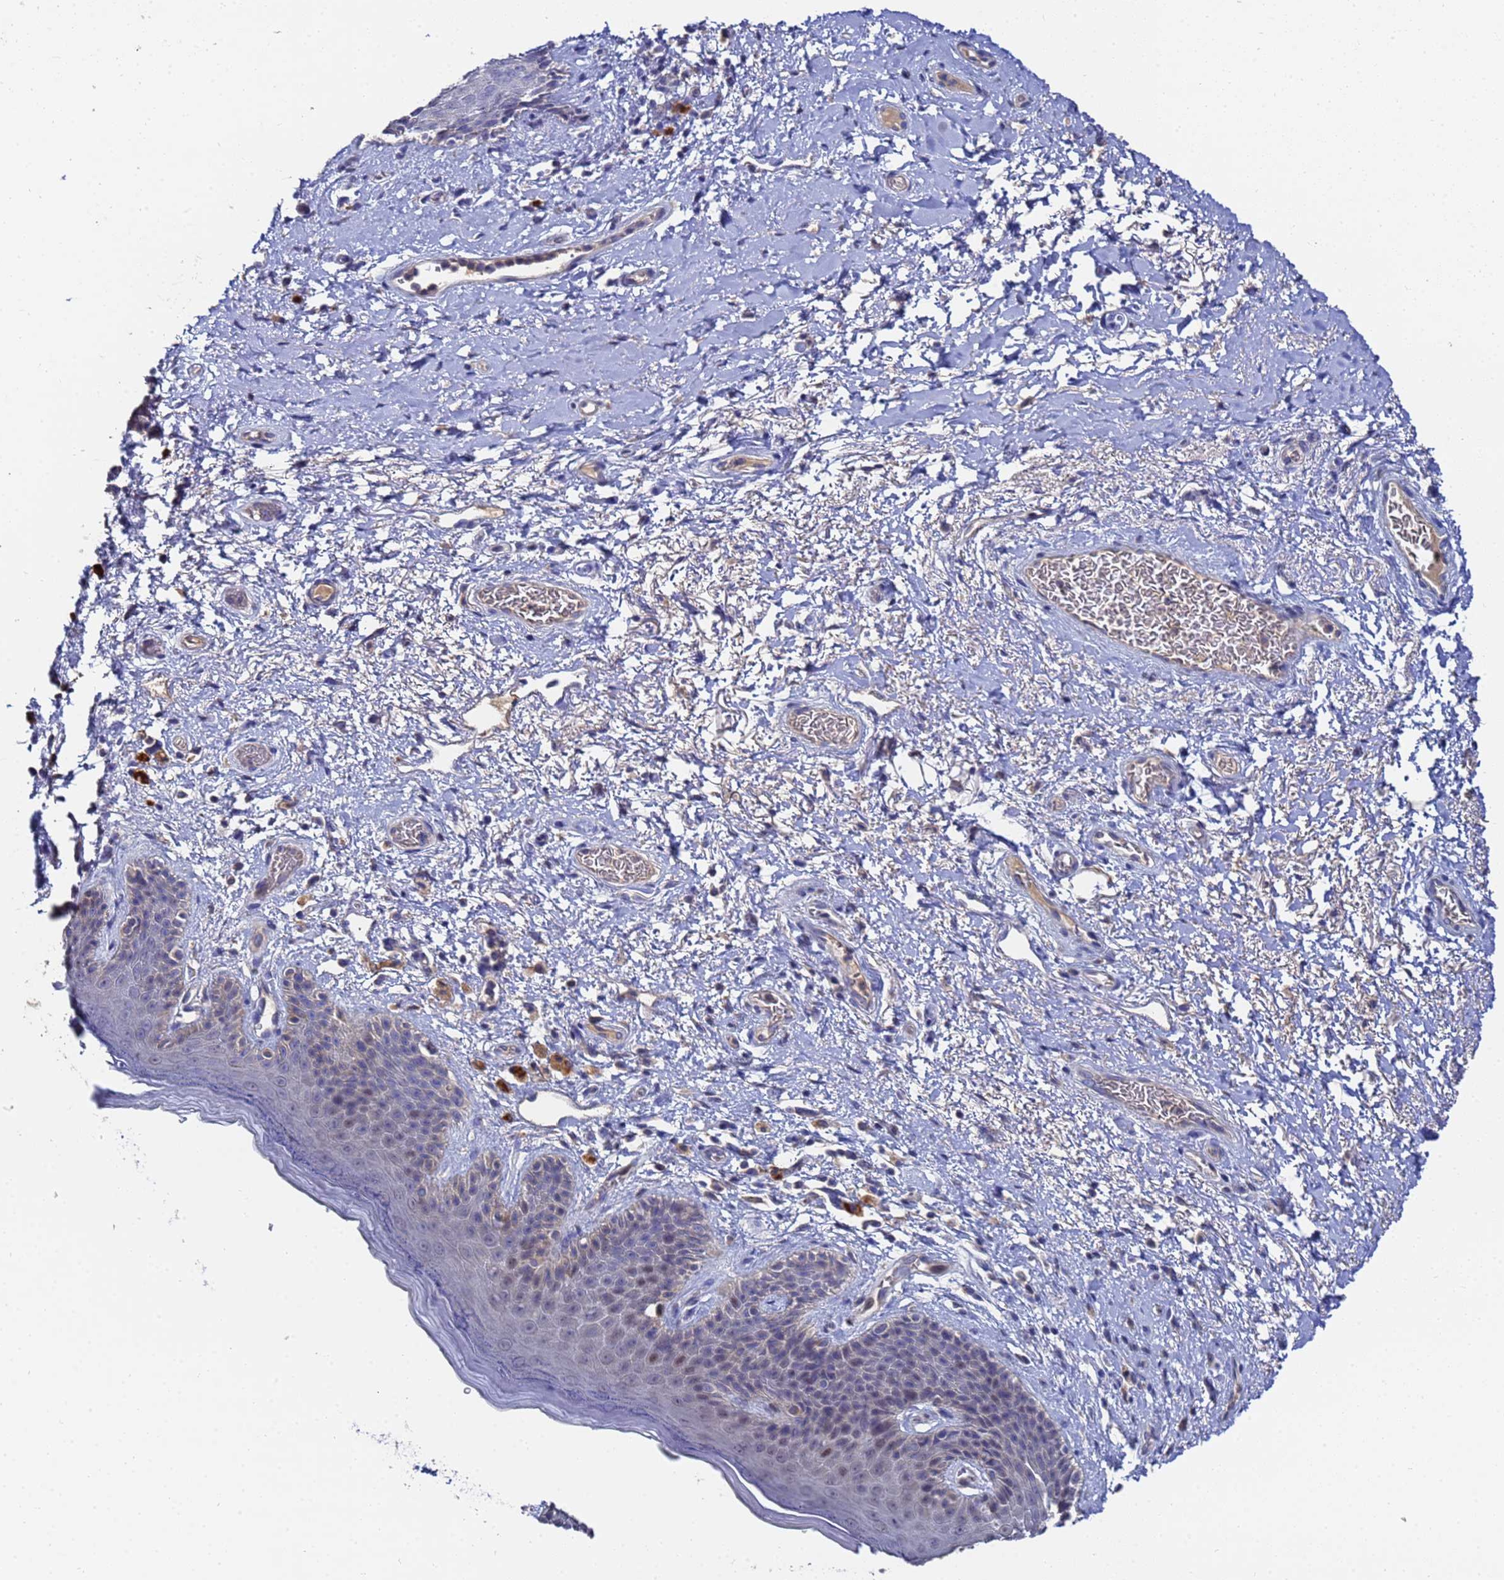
{"staining": {"intensity": "weak", "quantity": "<25%", "location": "nuclear"}, "tissue": "skin", "cell_type": "Epidermal cells", "image_type": "normal", "snomed": [{"axis": "morphology", "description": "Normal tissue, NOS"}, {"axis": "topography", "description": "Anal"}], "caption": "High power microscopy histopathology image of an IHC histopathology image of normal skin, revealing no significant expression in epidermal cells.", "gene": "TCP10L", "patient": {"sex": "female", "age": 46}}